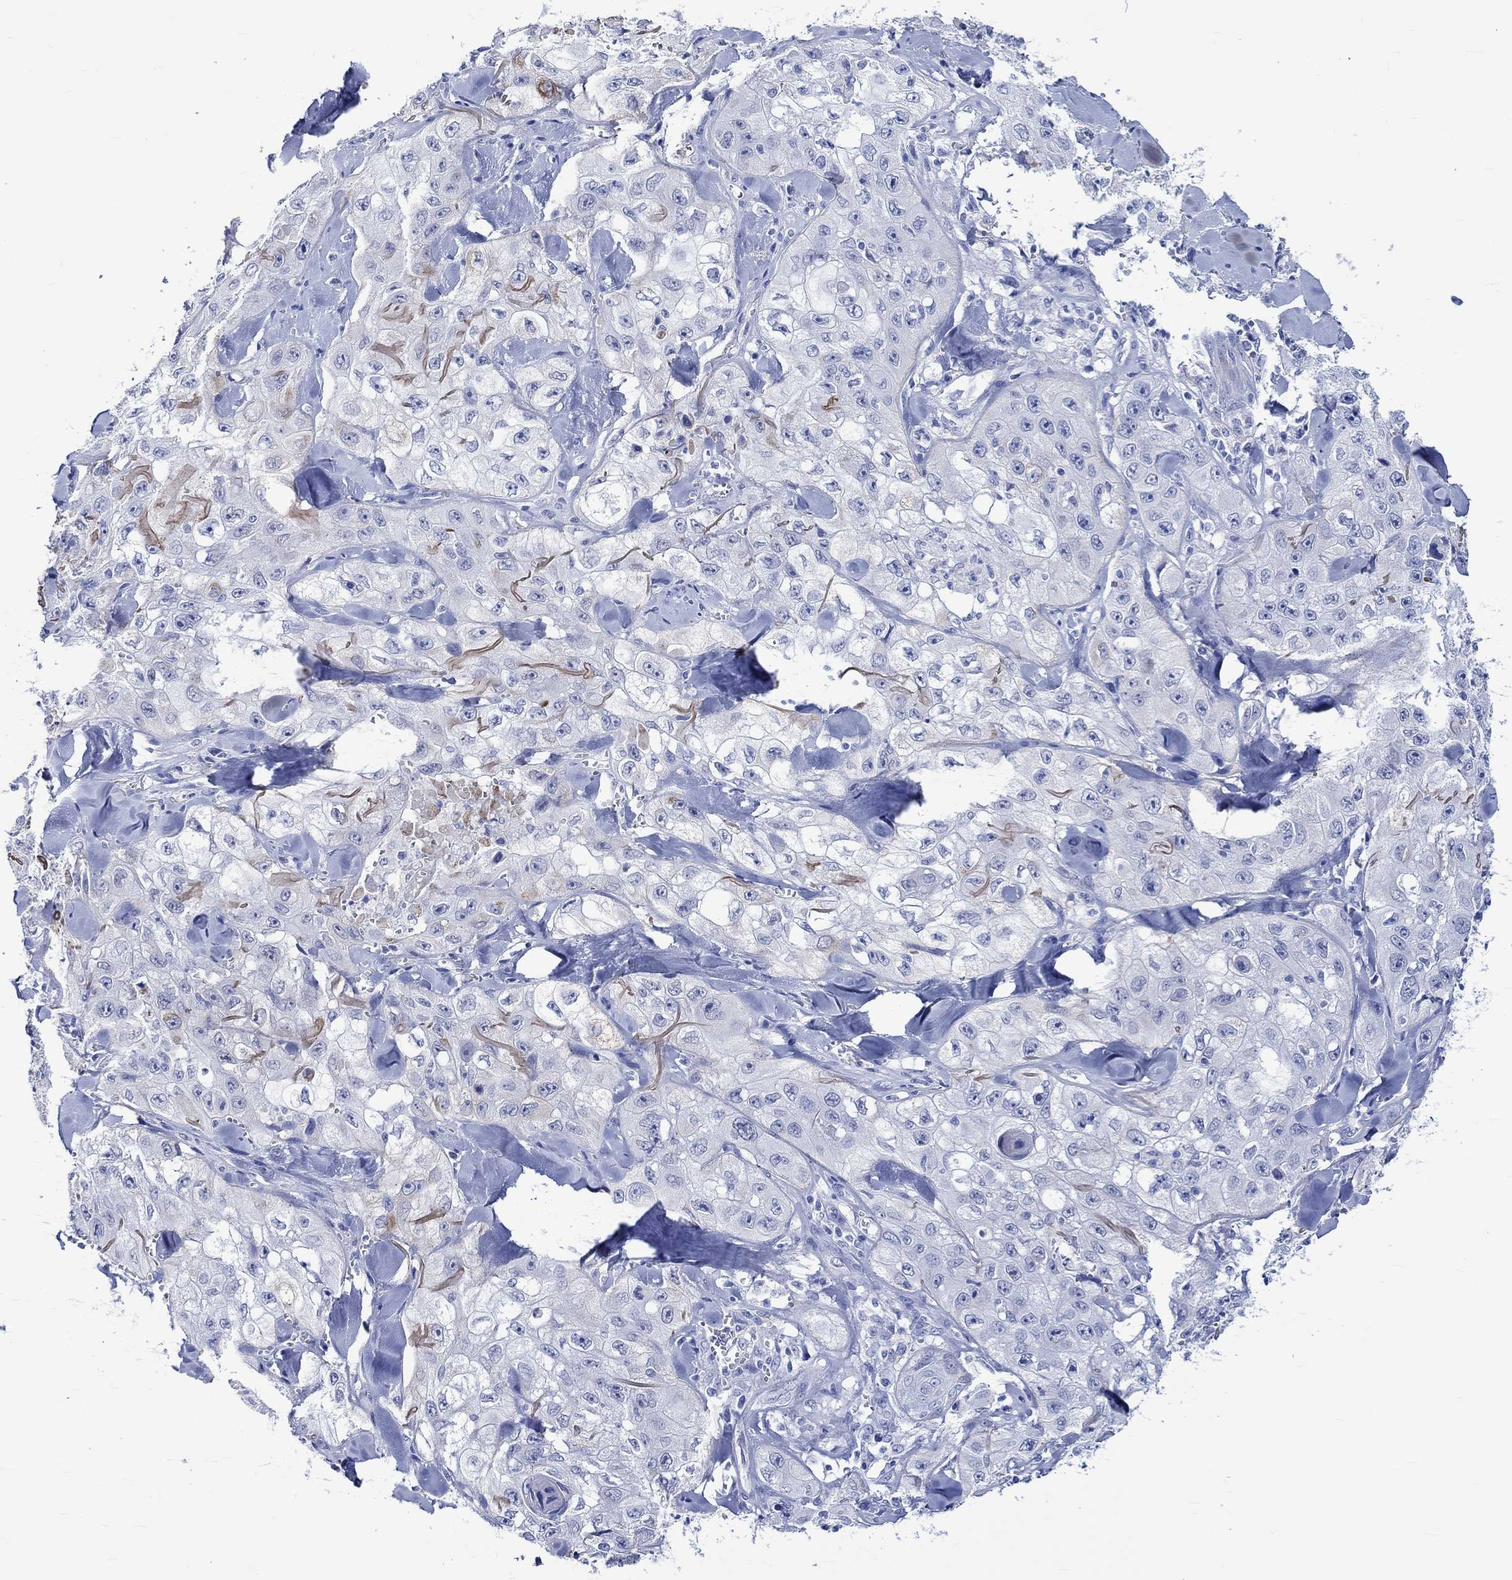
{"staining": {"intensity": "negative", "quantity": "none", "location": "none"}, "tissue": "skin cancer", "cell_type": "Tumor cells", "image_type": "cancer", "snomed": [{"axis": "morphology", "description": "Squamous cell carcinoma, NOS"}, {"axis": "topography", "description": "Skin"}, {"axis": "topography", "description": "Subcutis"}], "caption": "Human skin squamous cell carcinoma stained for a protein using IHC exhibits no staining in tumor cells.", "gene": "KLHL33", "patient": {"sex": "male", "age": 73}}